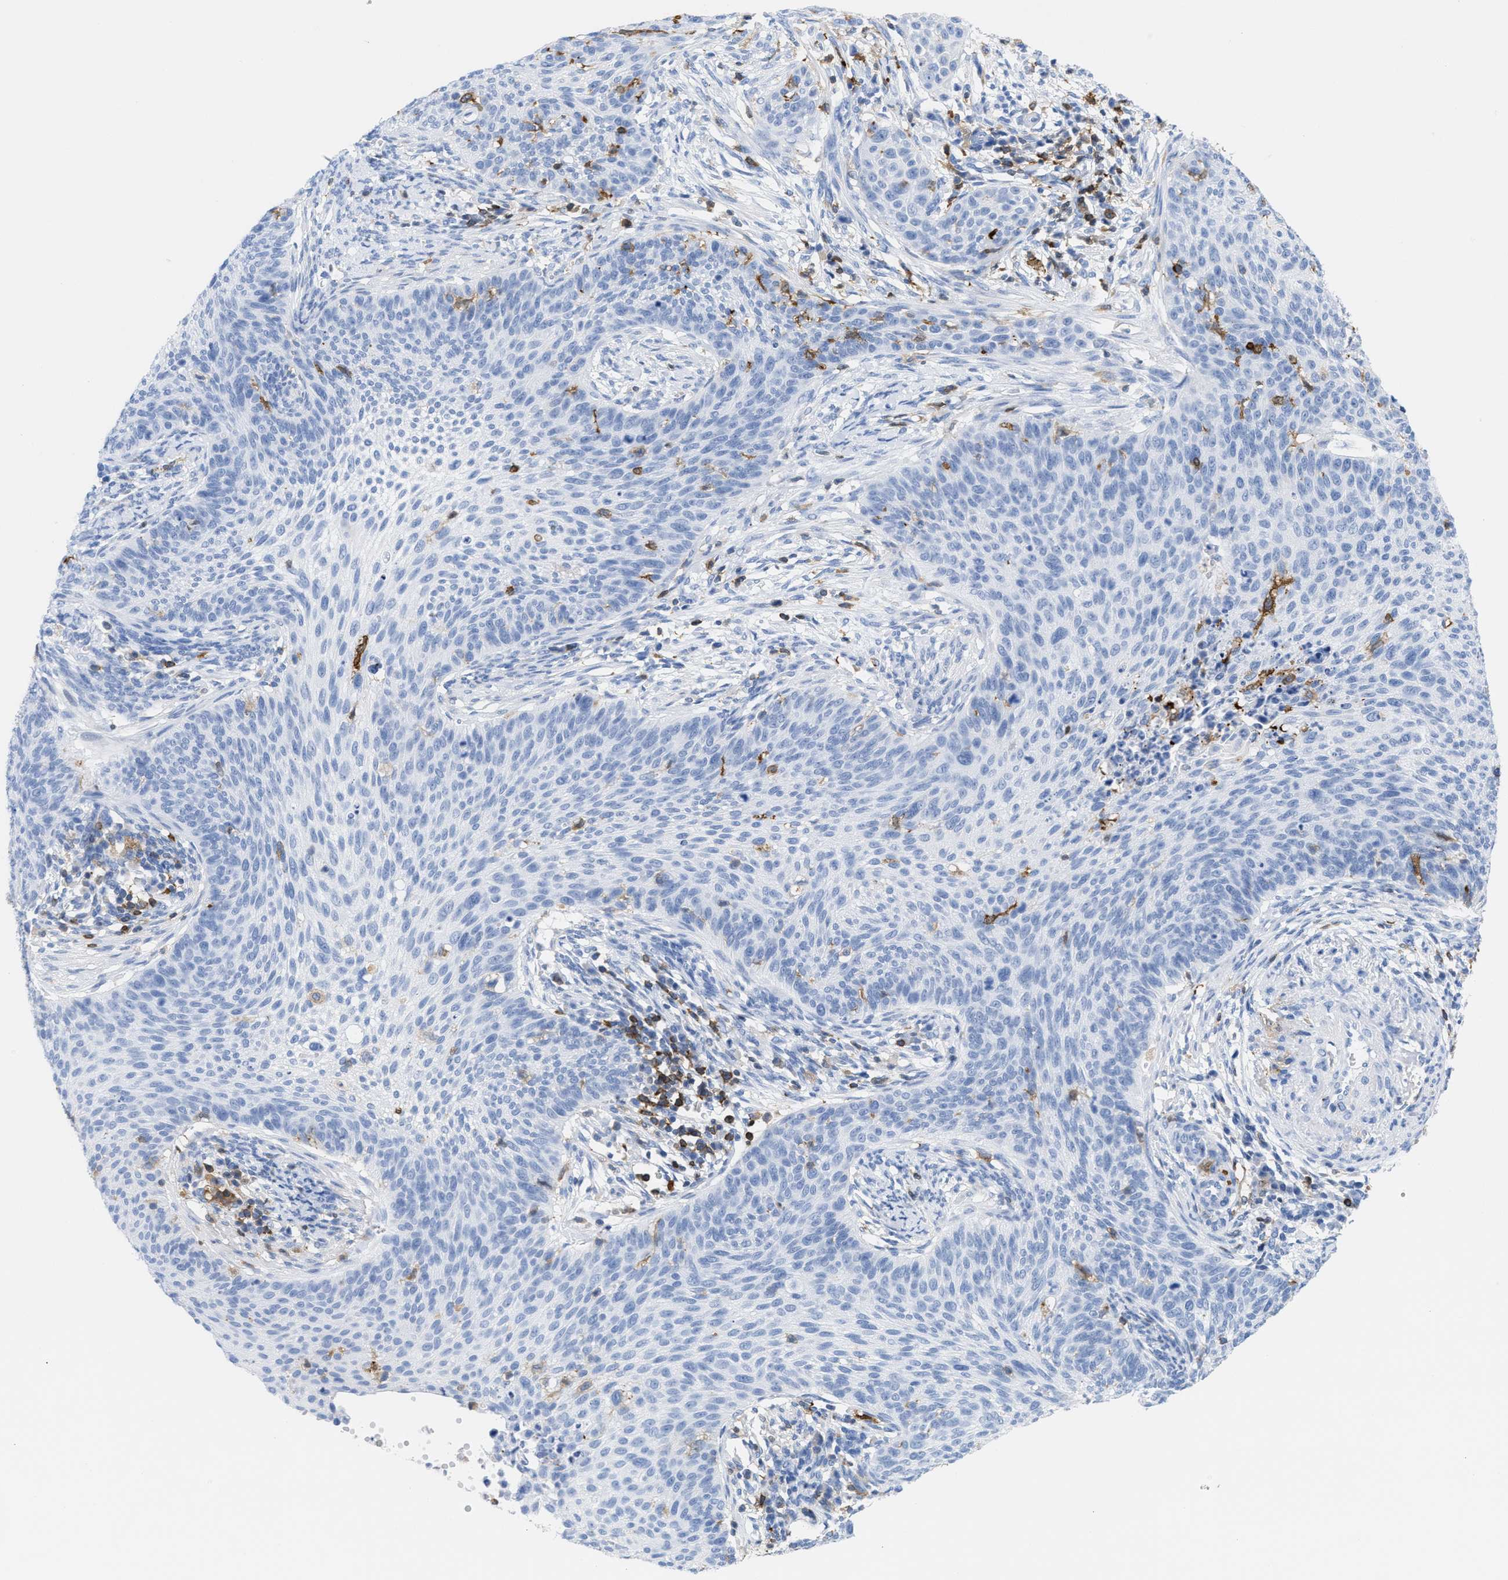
{"staining": {"intensity": "negative", "quantity": "none", "location": "none"}, "tissue": "cervical cancer", "cell_type": "Tumor cells", "image_type": "cancer", "snomed": [{"axis": "morphology", "description": "Squamous cell carcinoma, NOS"}, {"axis": "topography", "description": "Cervix"}], "caption": "Cervical cancer (squamous cell carcinoma) was stained to show a protein in brown. There is no significant staining in tumor cells.", "gene": "LCP1", "patient": {"sex": "female", "age": 70}}